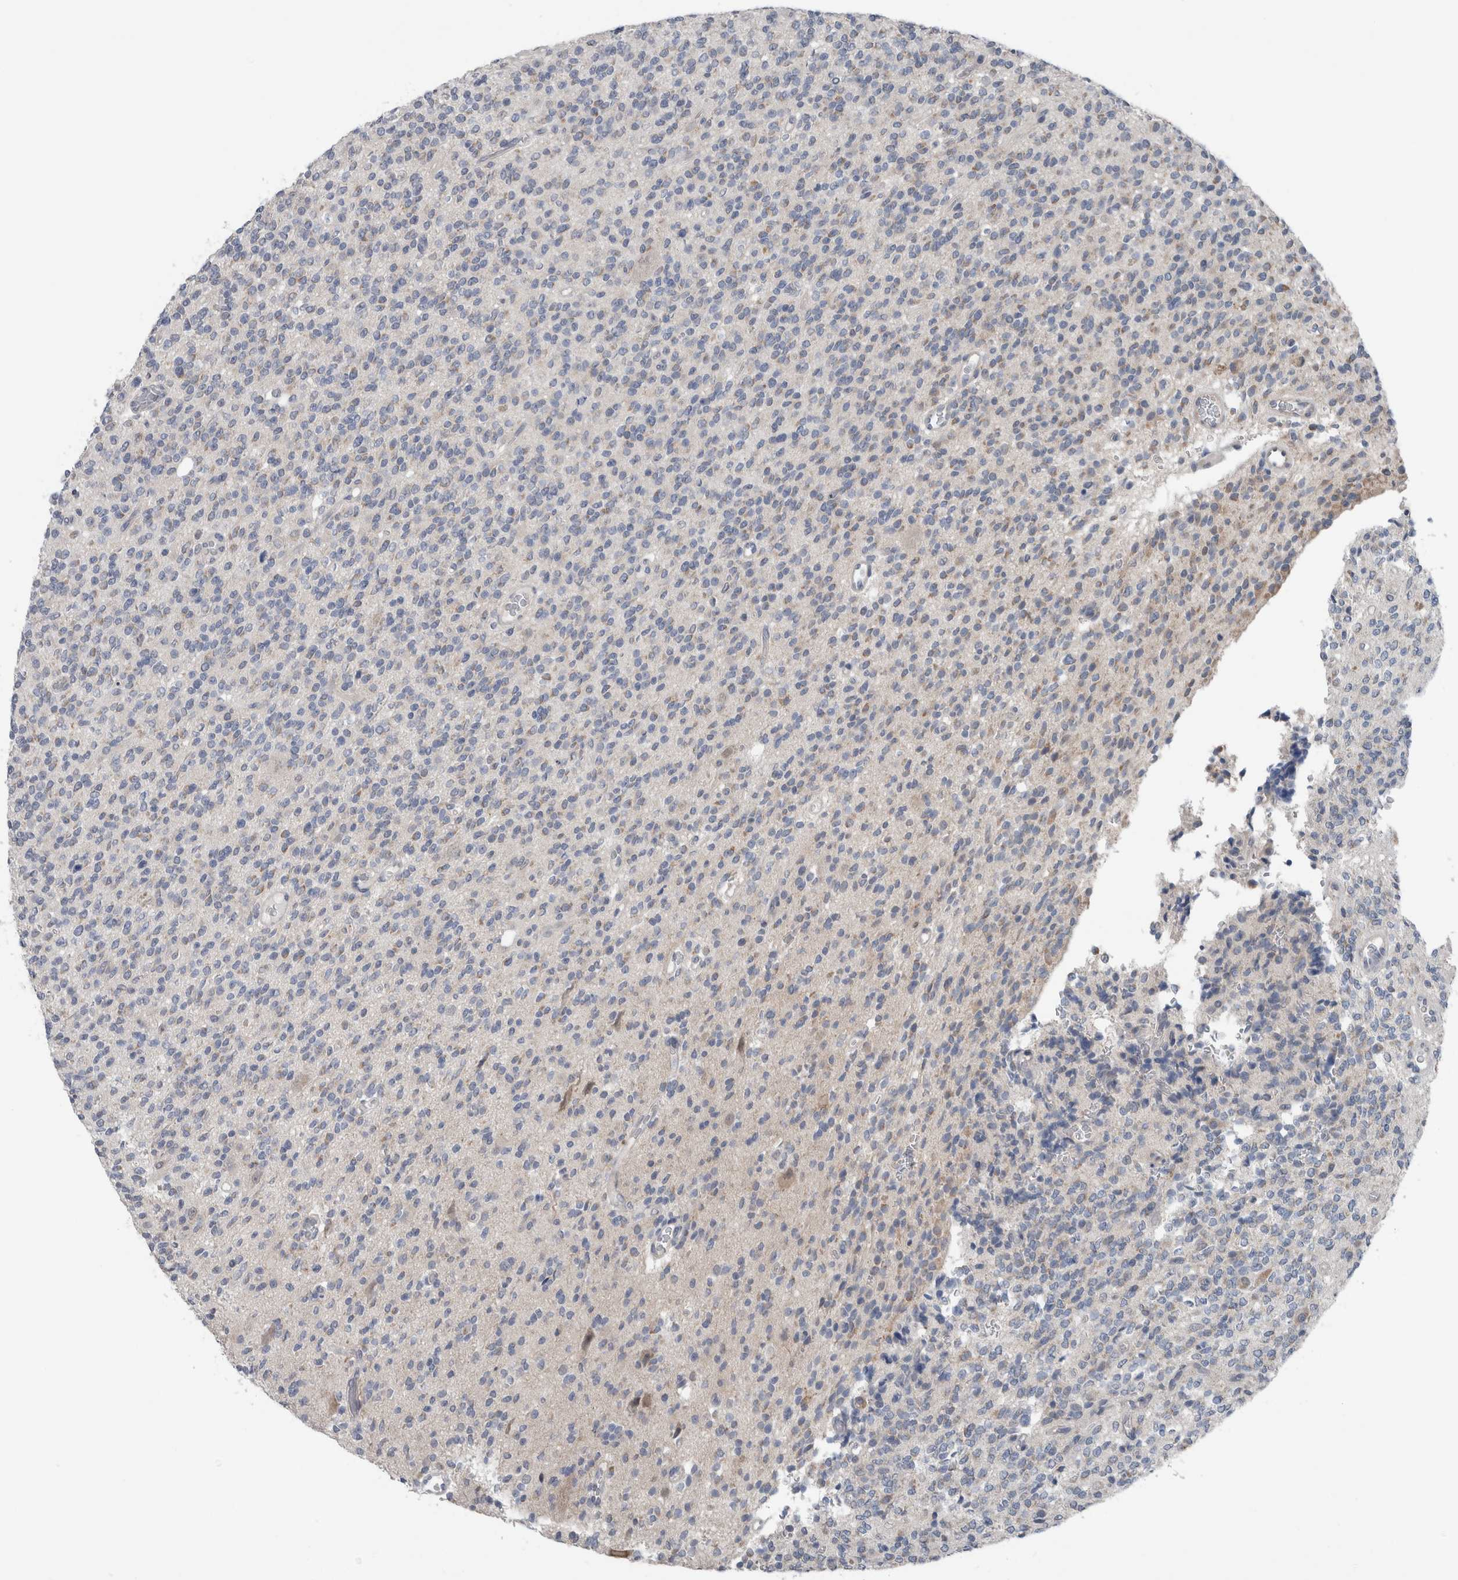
{"staining": {"intensity": "negative", "quantity": "none", "location": "none"}, "tissue": "glioma", "cell_type": "Tumor cells", "image_type": "cancer", "snomed": [{"axis": "morphology", "description": "Glioma, malignant, High grade"}, {"axis": "topography", "description": "Brain"}], "caption": "This is an immunohistochemistry image of glioma. There is no positivity in tumor cells.", "gene": "CRNN", "patient": {"sex": "male", "age": 34}}